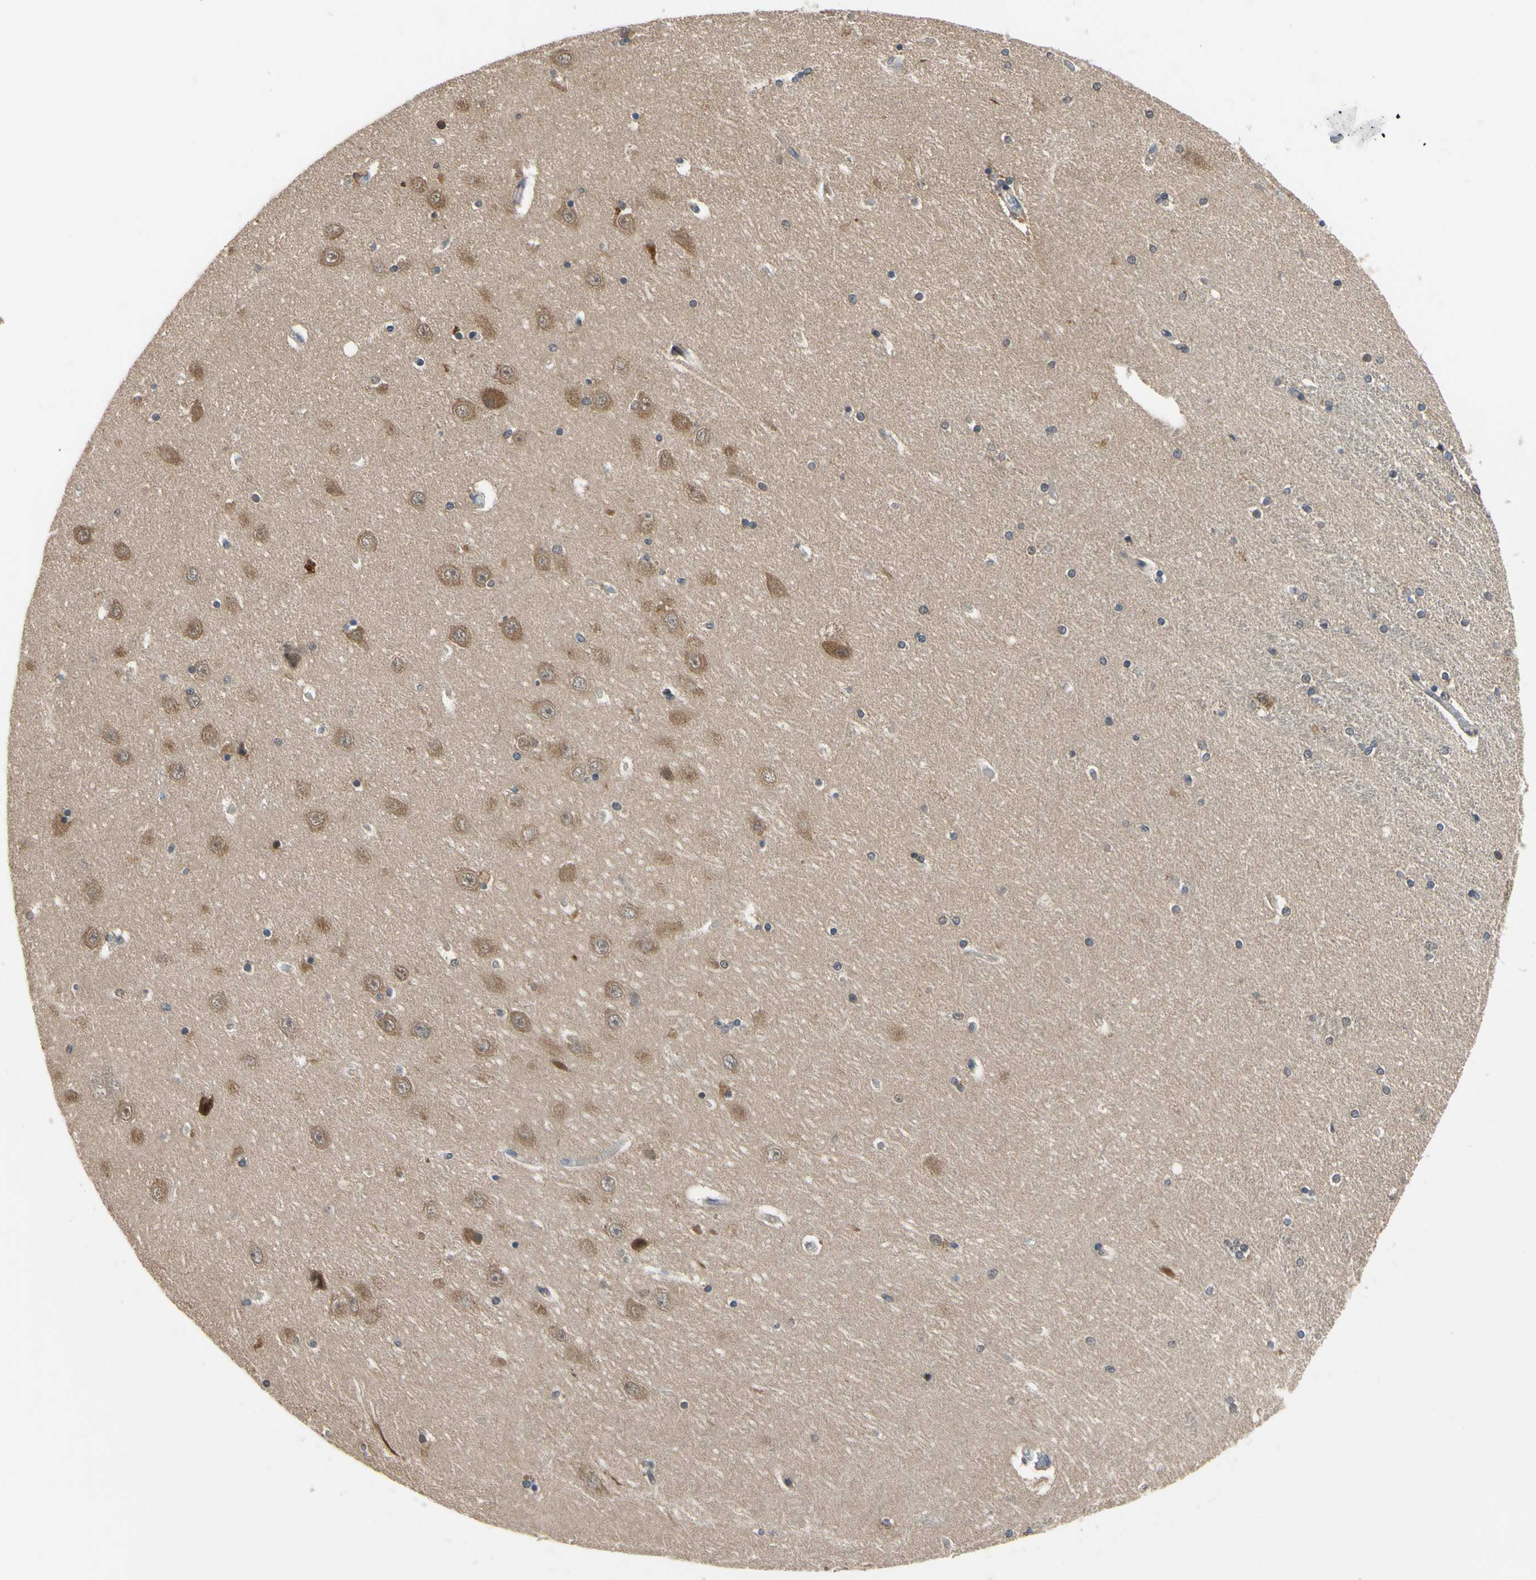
{"staining": {"intensity": "weak", "quantity": "<25%", "location": "cytoplasmic/membranous"}, "tissue": "hippocampus", "cell_type": "Glial cells", "image_type": "normal", "snomed": [{"axis": "morphology", "description": "Normal tissue, NOS"}, {"axis": "topography", "description": "Hippocampus"}], "caption": "IHC photomicrograph of normal hippocampus: hippocampus stained with DAB demonstrates no significant protein positivity in glial cells. (DAB immunohistochemistry (IHC), high magnification).", "gene": "HSPA4", "patient": {"sex": "female", "age": 54}}